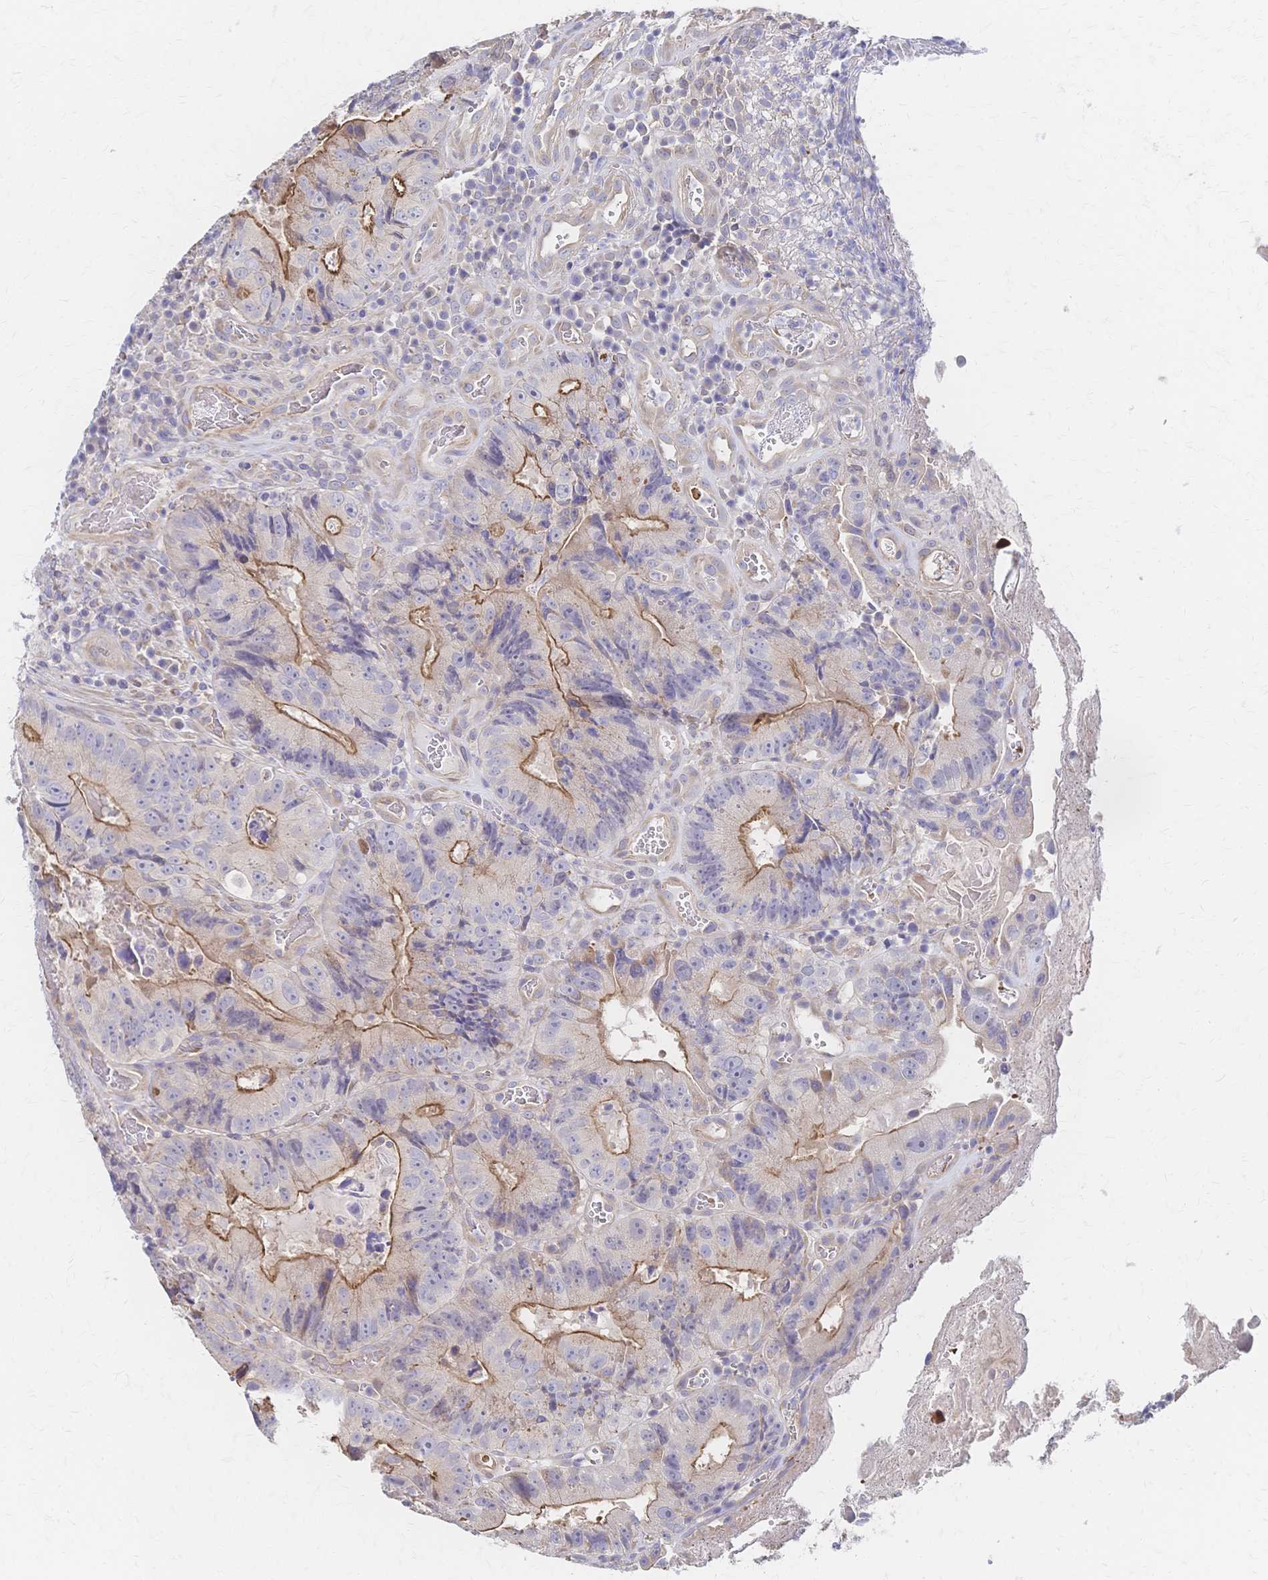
{"staining": {"intensity": "moderate", "quantity": "25%-75%", "location": "cytoplasmic/membranous"}, "tissue": "colorectal cancer", "cell_type": "Tumor cells", "image_type": "cancer", "snomed": [{"axis": "morphology", "description": "Adenocarcinoma, NOS"}, {"axis": "topography", "description": "Colon"}], "caption": "An immunohistochemistry photomicrograph of neoplastic tissue is shown. Protein staining in brown shows moderate cytoplasmic/membranous positivity in colorectal cancer (adenocarcinoma) within tumor cells.", "gene": "SLC5A1", "patient": {"sex": "female", "age": 86}}